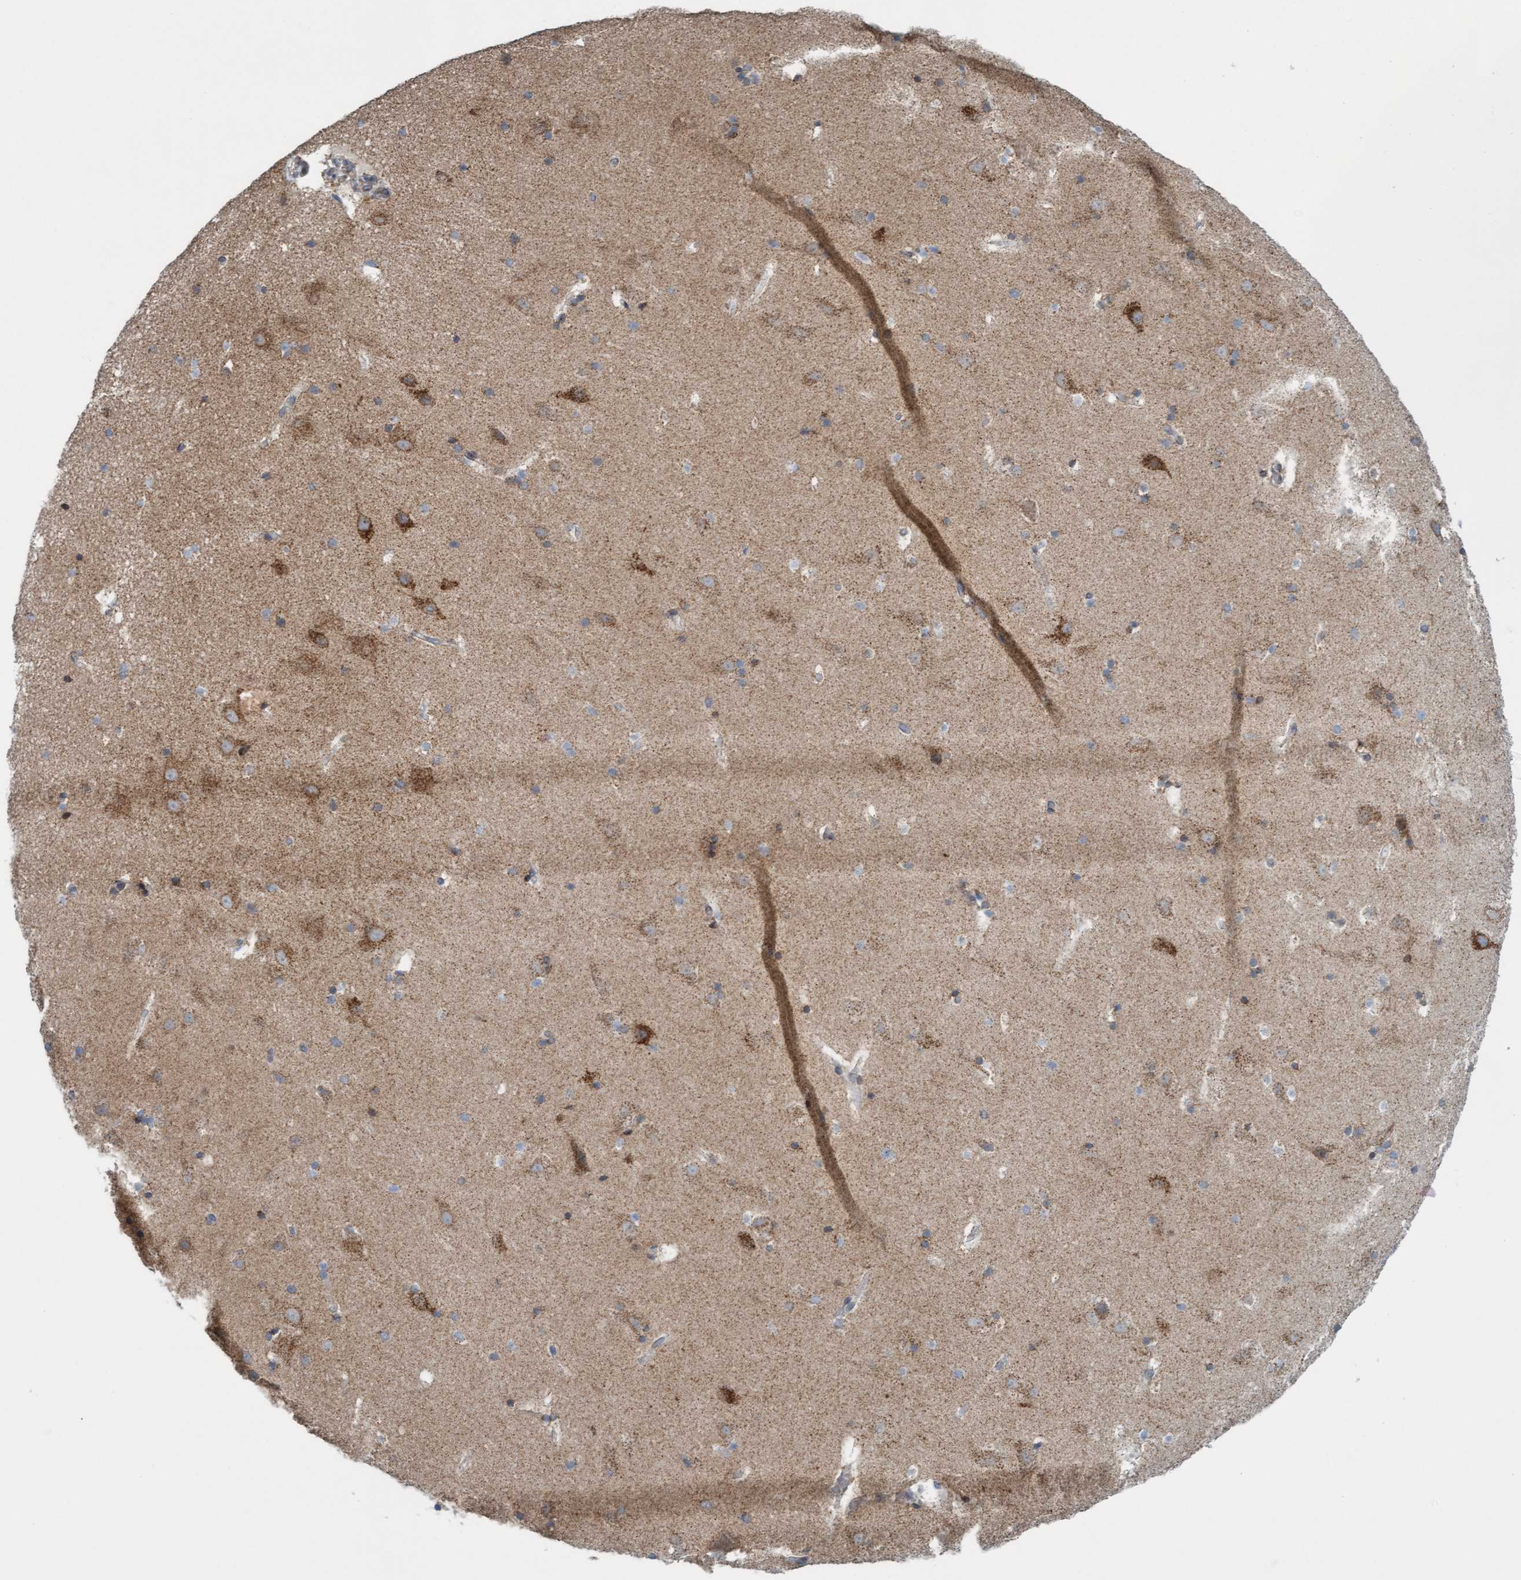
{"staining": {"intensity": "weak", "quantity": "<25%", "location": "cytoplasmic/membranous"}, "tissue": "hippocampus", "cell_type": "Glial cells", "image_type": "normal", "snomed": [{"axis": "morphology", "description": "Normal tissue, NOS"}, {"axis": "topography", "description": "Hippocampus"}], "caption": "There is no significant positivity in glial cells of hippocampus. (DAB immunohistochemistry with hematoxylin counter stain).", "gene": "MRPS23", "patient": {"sex": "male", "age": 45}}